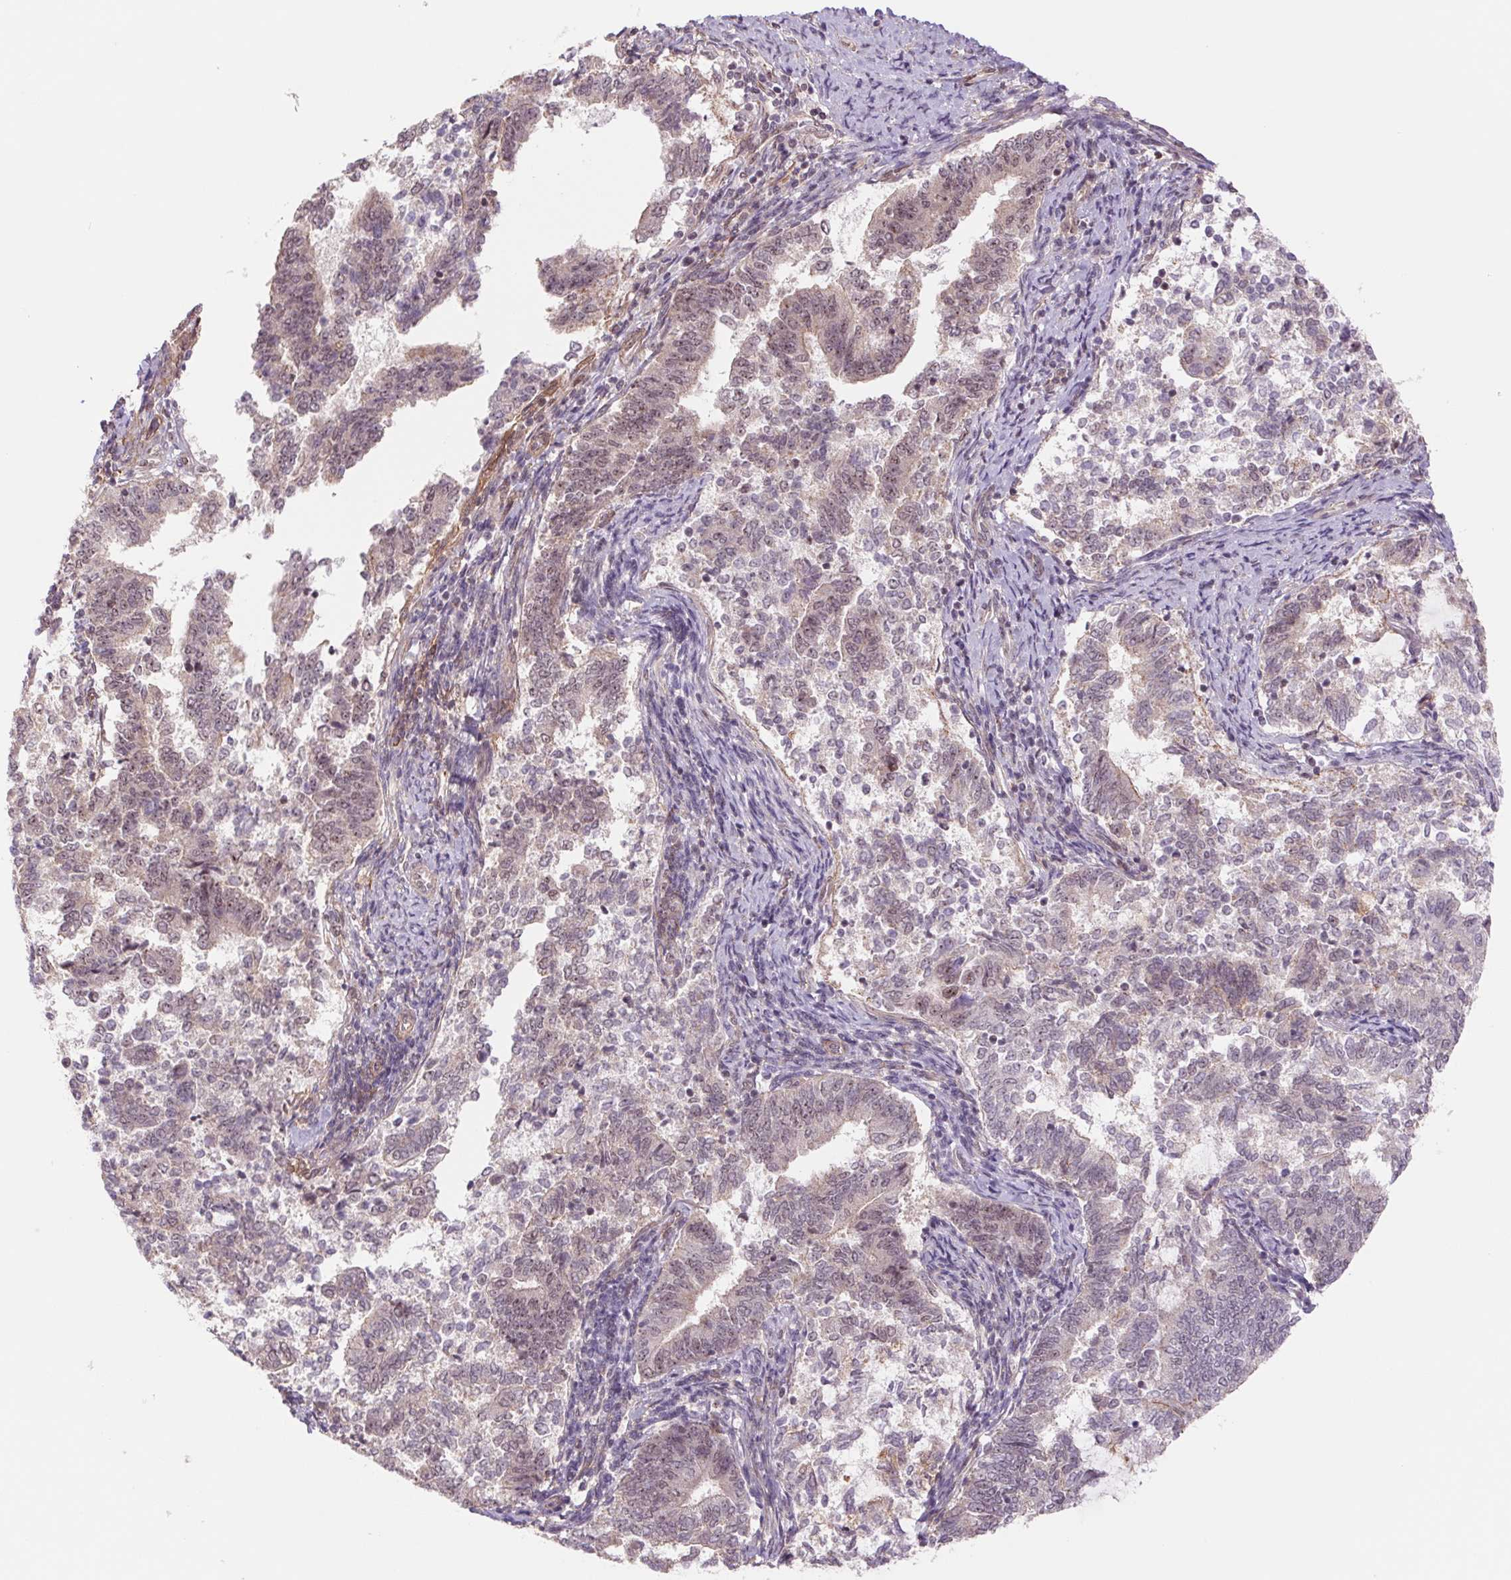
{"staining": {"intensity": "weak", "quantity": ">75%", "location": "nuclear"}, "tissue": "endometrial cancer", "cell_type": "Tumor cells", "image_type": "cancer", "snomed": [{"axis": "morphology", "description": "Adenocarcinoma, NOS"}, {"axis": "topography", "description": "Endometrium"}], "caption": "Protein staining shows weak nuclear staining in about >75% of tumor cells in endometrial adenocarcinoma. (Stains: DAB in brown, nuclei in blue, Microscopy: brightfield microscopy at high magnification).", "gene": "CWC25", "patient": {"sex": "female", "age": 65}}